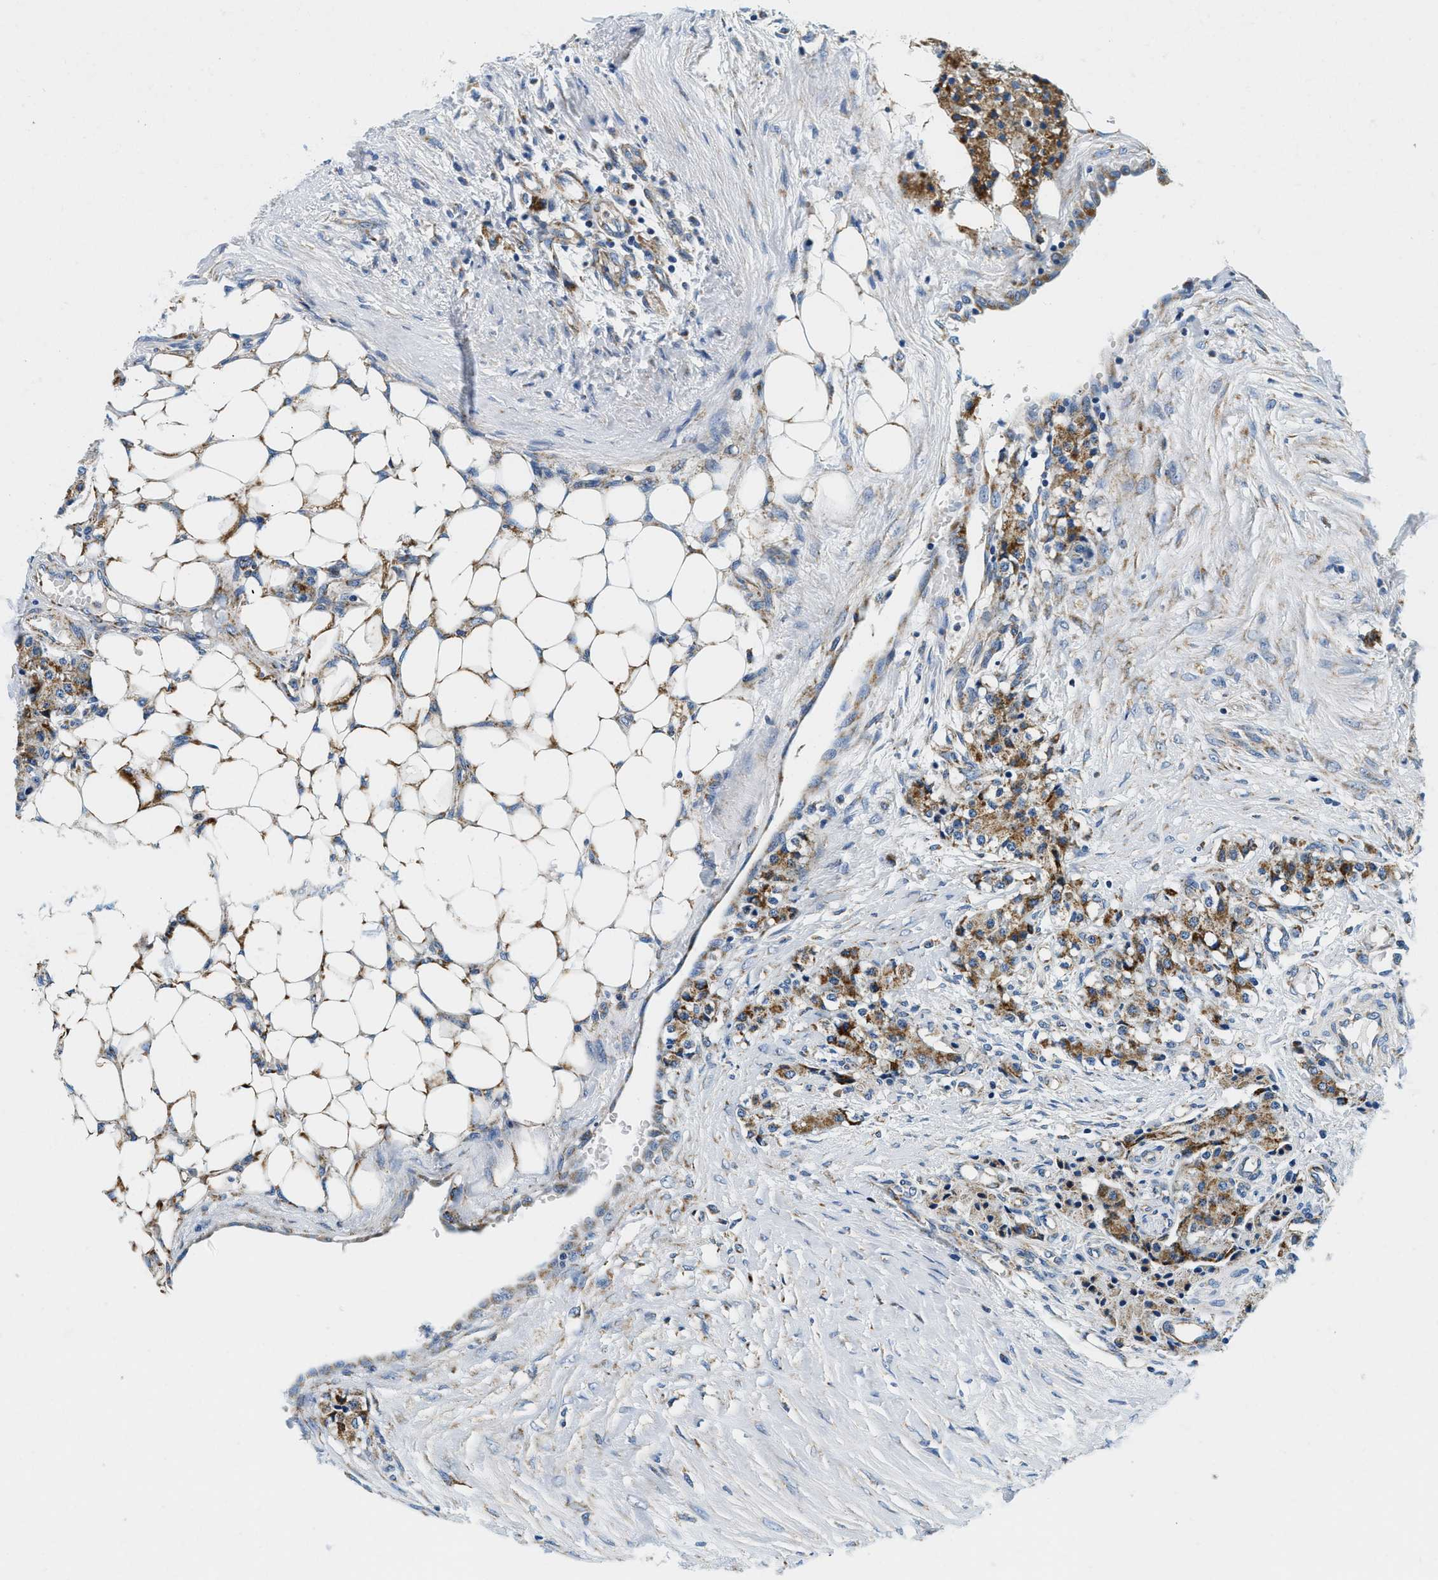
{"staining": {"intensity": "moderate", "quantity": ">75%", "location": "cytoplasmic/membranous"}, "tissue": "carcinoid", "cell_type": "Tumor cells", "image_type": "cancer", "snomed": [{"axis": "morphology", "description": "Carcinoid, malignant, NOS"}, {"axis": "topography", "description": "Colon"}], "caption": "Tumor cells display medium levels of moderate cytoplasmic/membranous expression in about >75% of cells in carcinoid. (DAB = brown stain, brightfield microscopy at high magnification).", "gene": "SAMD4B", "patient": {"sex": "female", "age": 52}}